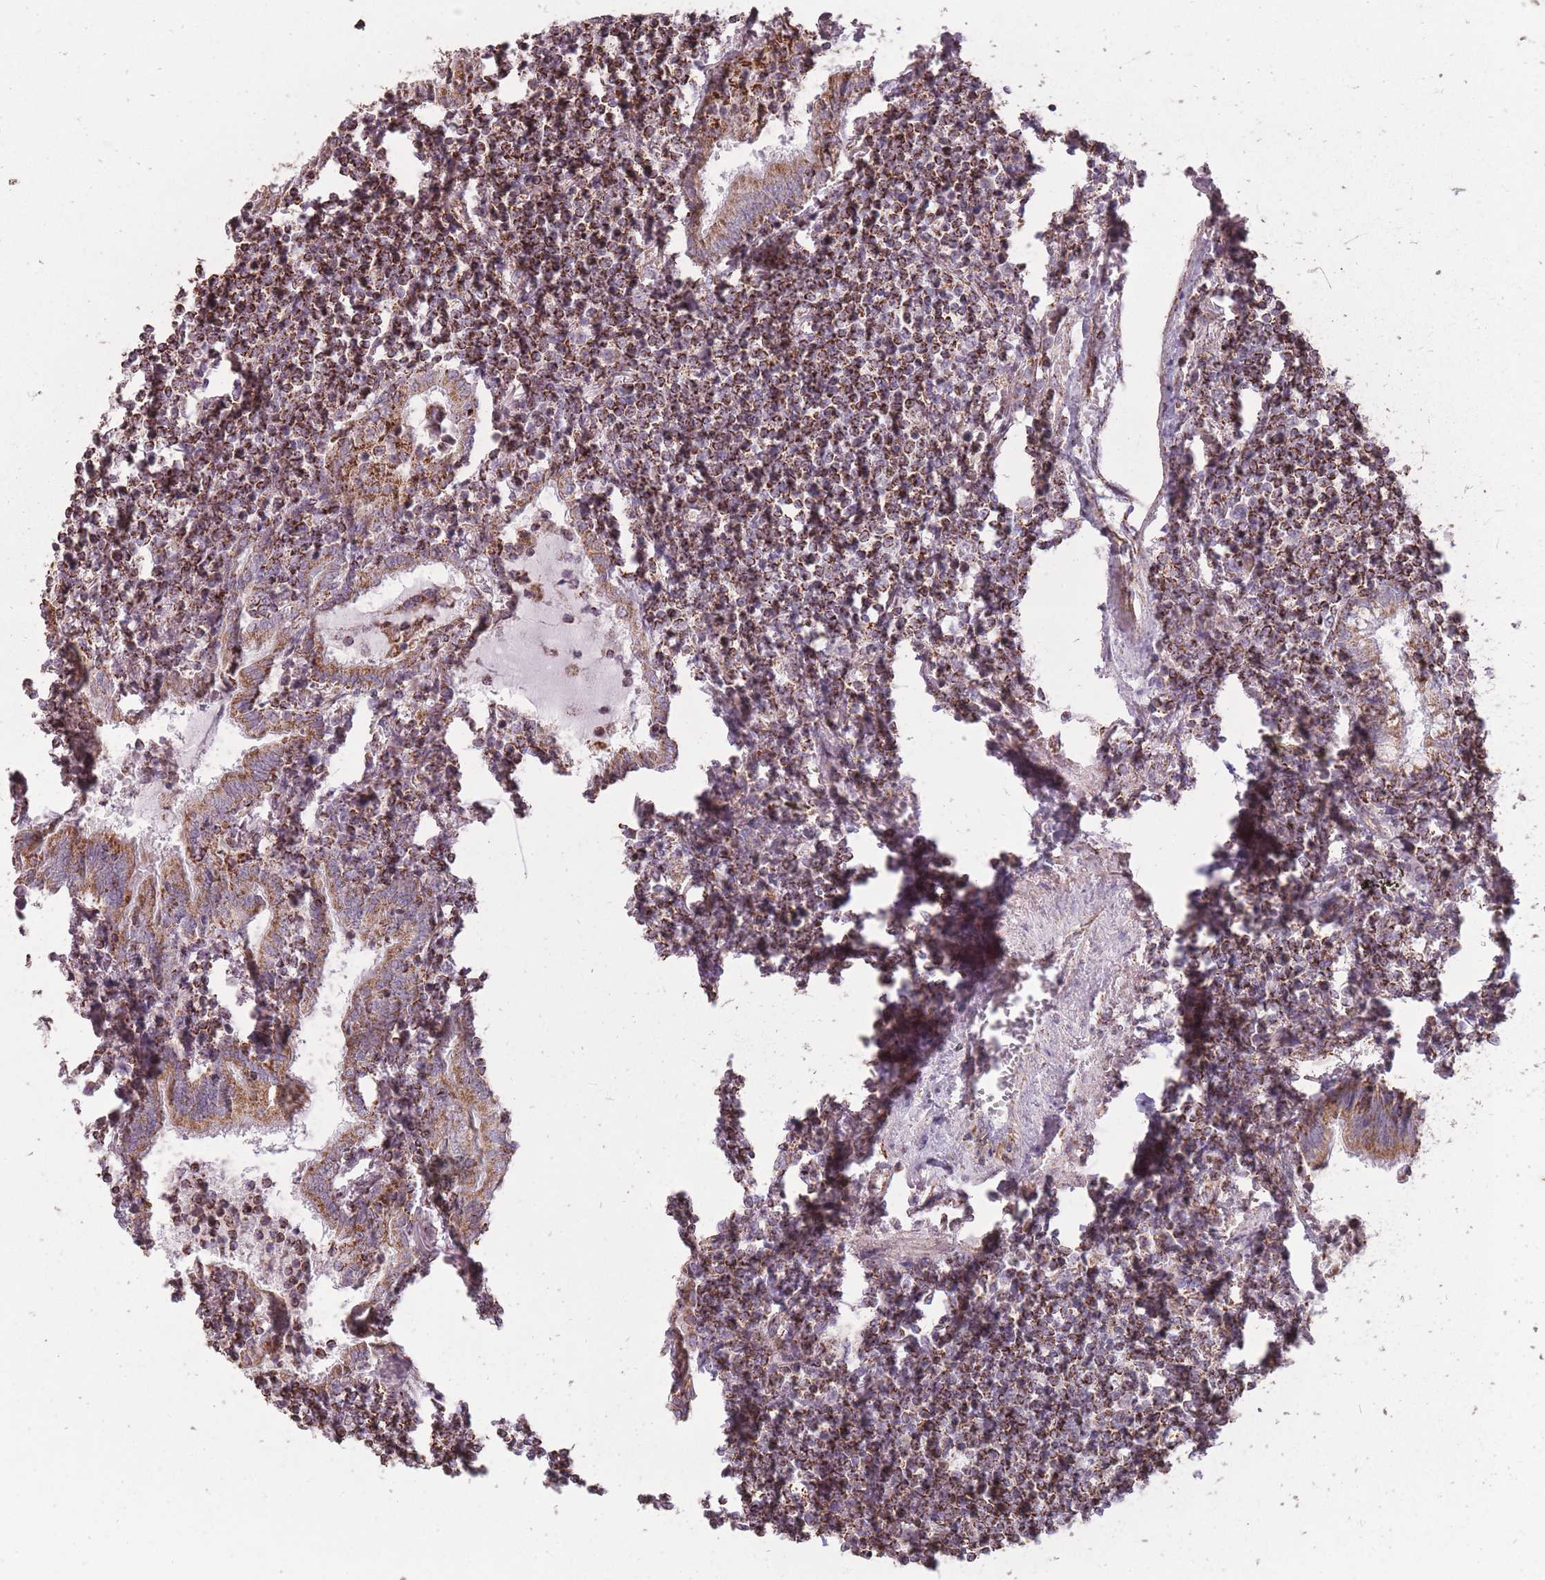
{"staining": {"intensity": "strong", "quantity": ">75%", "location": "cytoplasmic/membranous"}, "tissue": "lymphoma", "cell_type": "Tumor cells", "image_type": "cancer", "snomed": [{"axis": "morphology", "description": "Malignant lymphoma, non-Hodgkin's type, Low grade"}, {"axis": "topography", "description": "Lung"}], "caption": "Malignant lymphoma, non-Hodgkin's type (low-grade) was stained to show a protein in brown. There is high levels of strong cytoplasmic/membranous positivity in approximately >75% of tumor cells. (DAB = brown stain, brightfield microscopy at high magnification).", "gene": "CNOT8", "patient": {"sex": "female", "age": 71}}